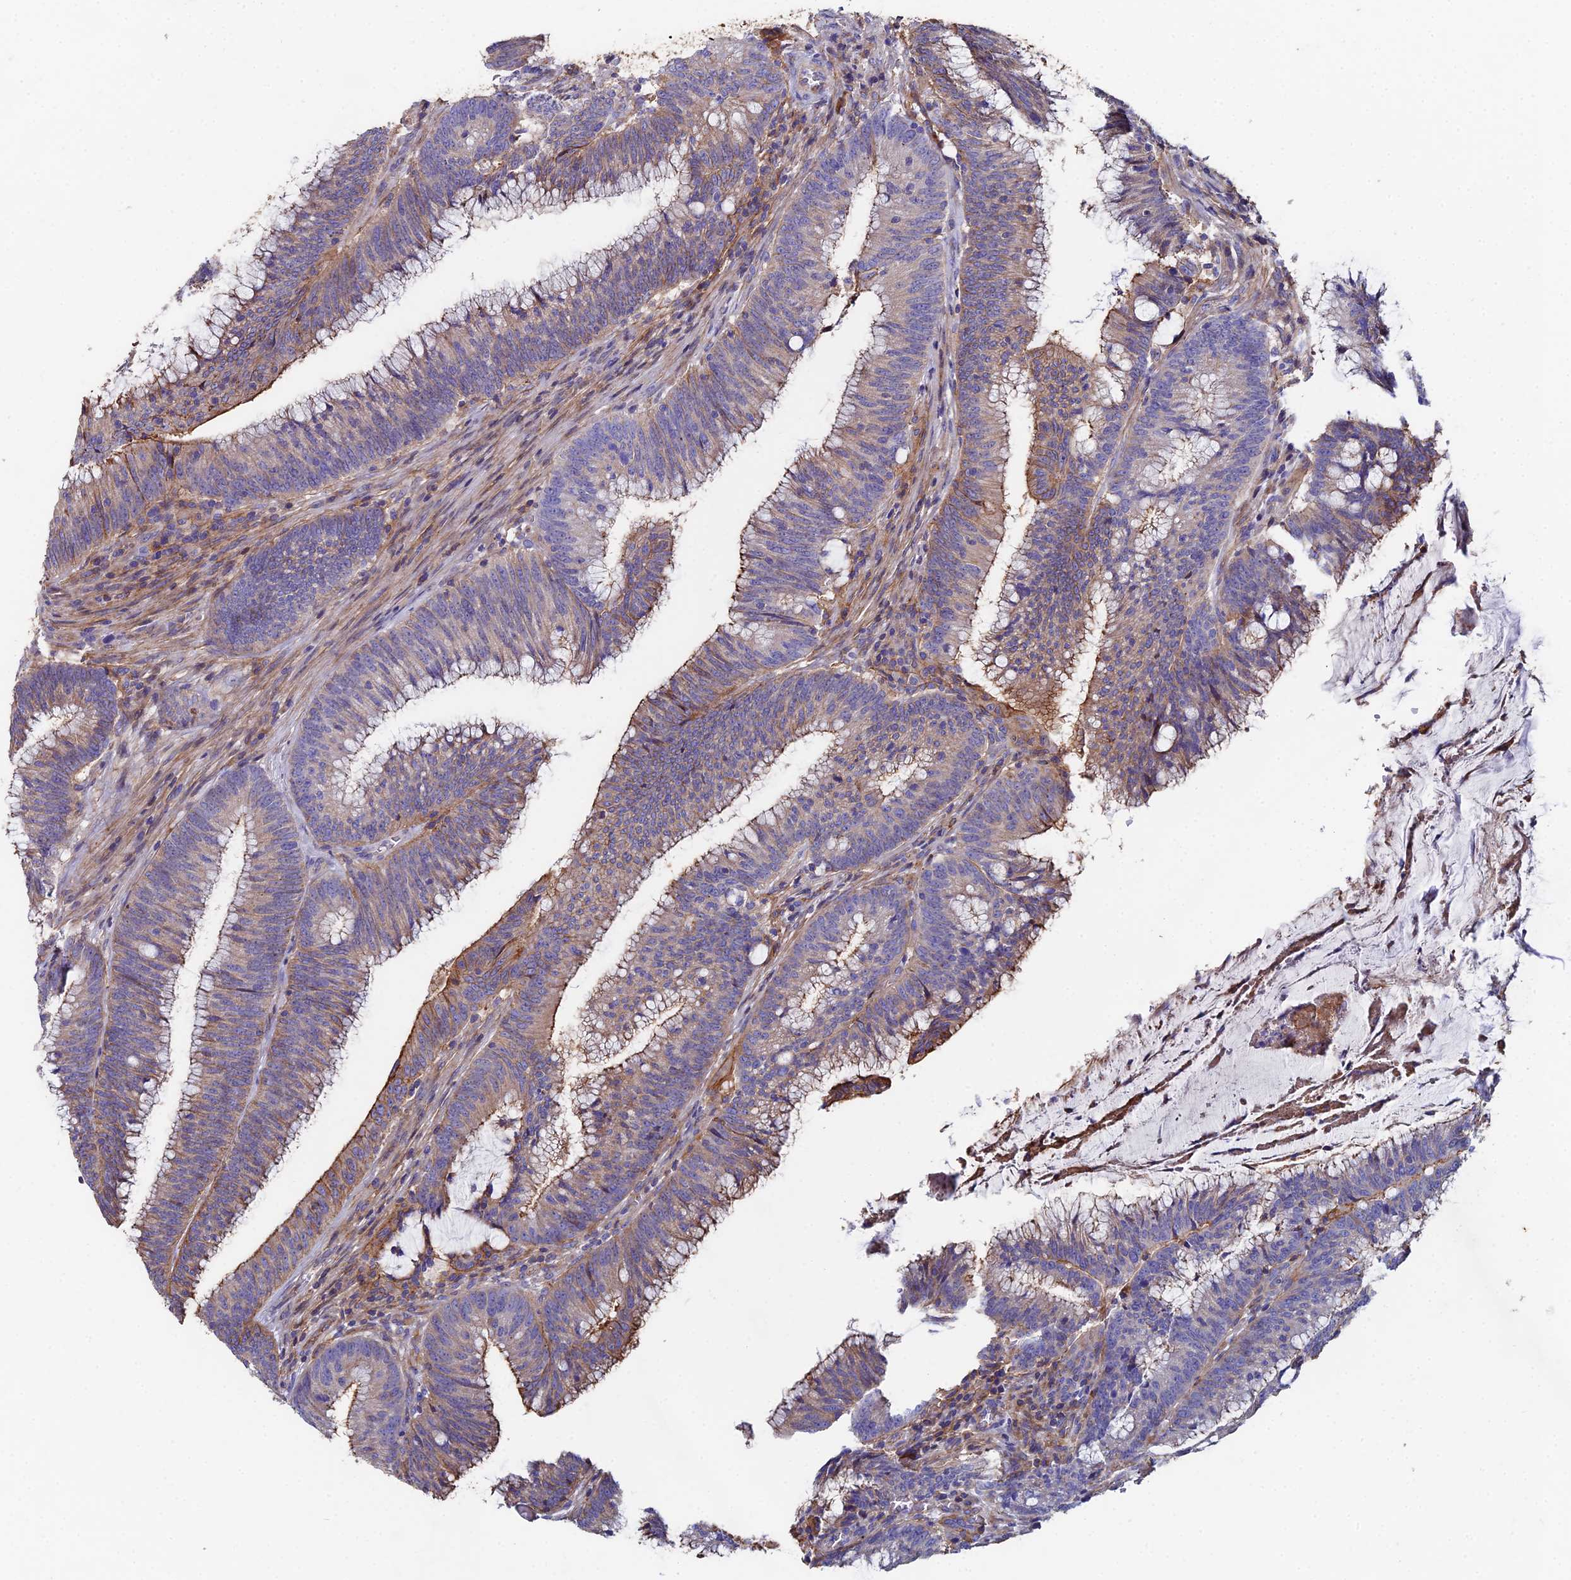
{"staining": {"intensity": "moderate", "quantity": "<25%", "location": "cytoplasmic/membranous"}, "tissue": "colorectal cancer", "cell_type": "Tumor cells", "image_type": "cancer", "snomed": [{"axis": "morphology", "description": "Adenocarcinoma, NOS"}, {"axis": "topography", "description": "Rectum"}], "caption": "Colorectal cancer was stained to show a protein in brown. There is low levels of moderate cytoplasmic/membranous positivity in approximately <25% of tumor cells.", "gene": "C6", "patient": {"sex": "female", "age": 77}}